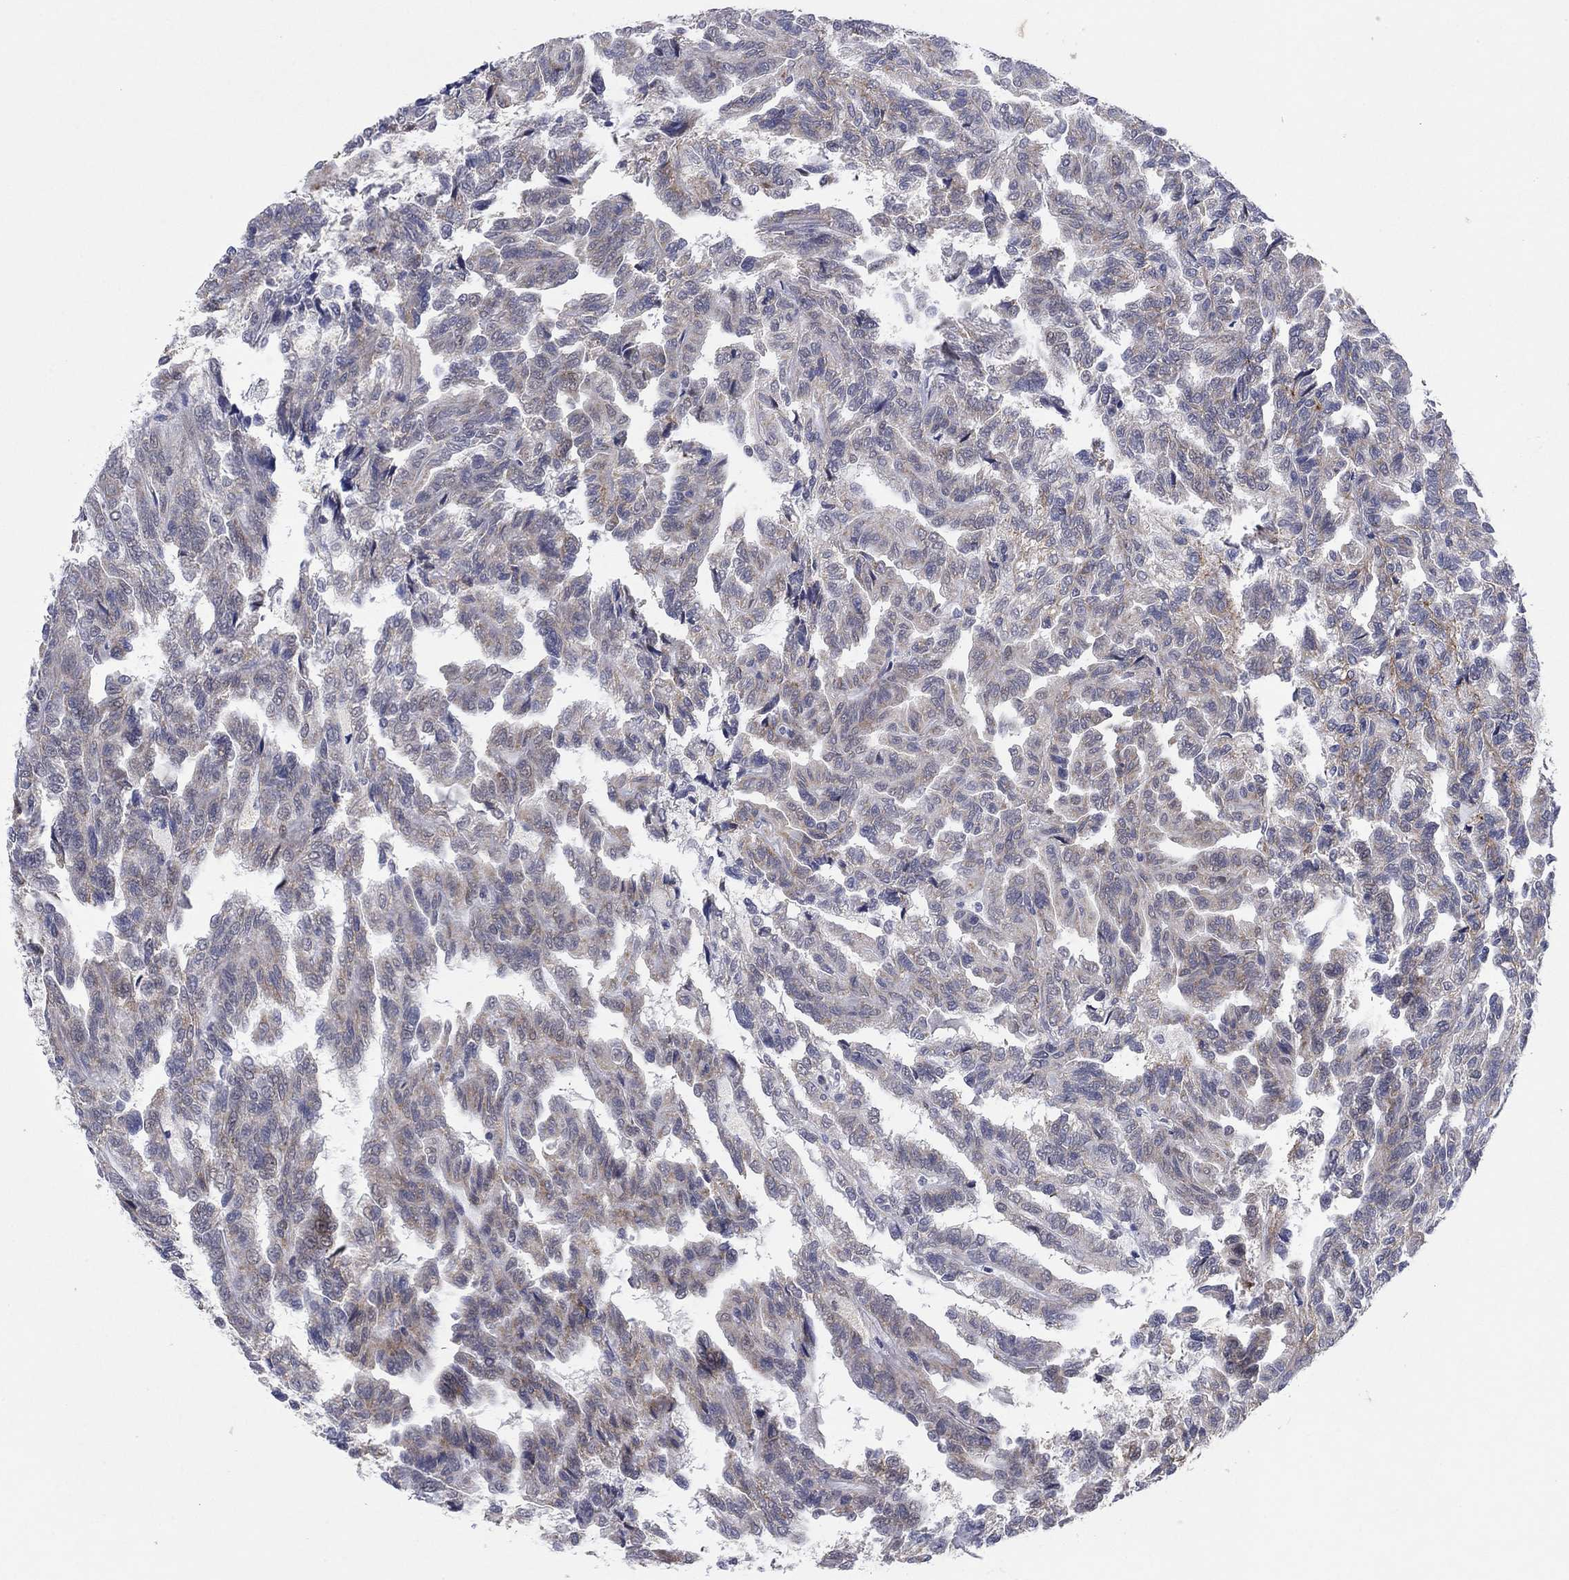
{"staining": {"intensity": "negative", "quantity": "none", "location": "none"}, "tissue": "renal cancer", "cell_type": "Tumor cells", "image_type": "cancer", "snomed": [{"axis": "morphology", "description": "Adenocarcinoma, NOS"}, {"axis": "topography", "description": "Kidney"}], "caption": "Immunohistochemistry photomicrograph of renal cancer (adenocarcinoma) stained for a protein (brown), which reveals no staining in tumor cells. Nuclei are stained in blue.", "gene": "SDC1", "patient": {"sex": "male", "age": 79}}